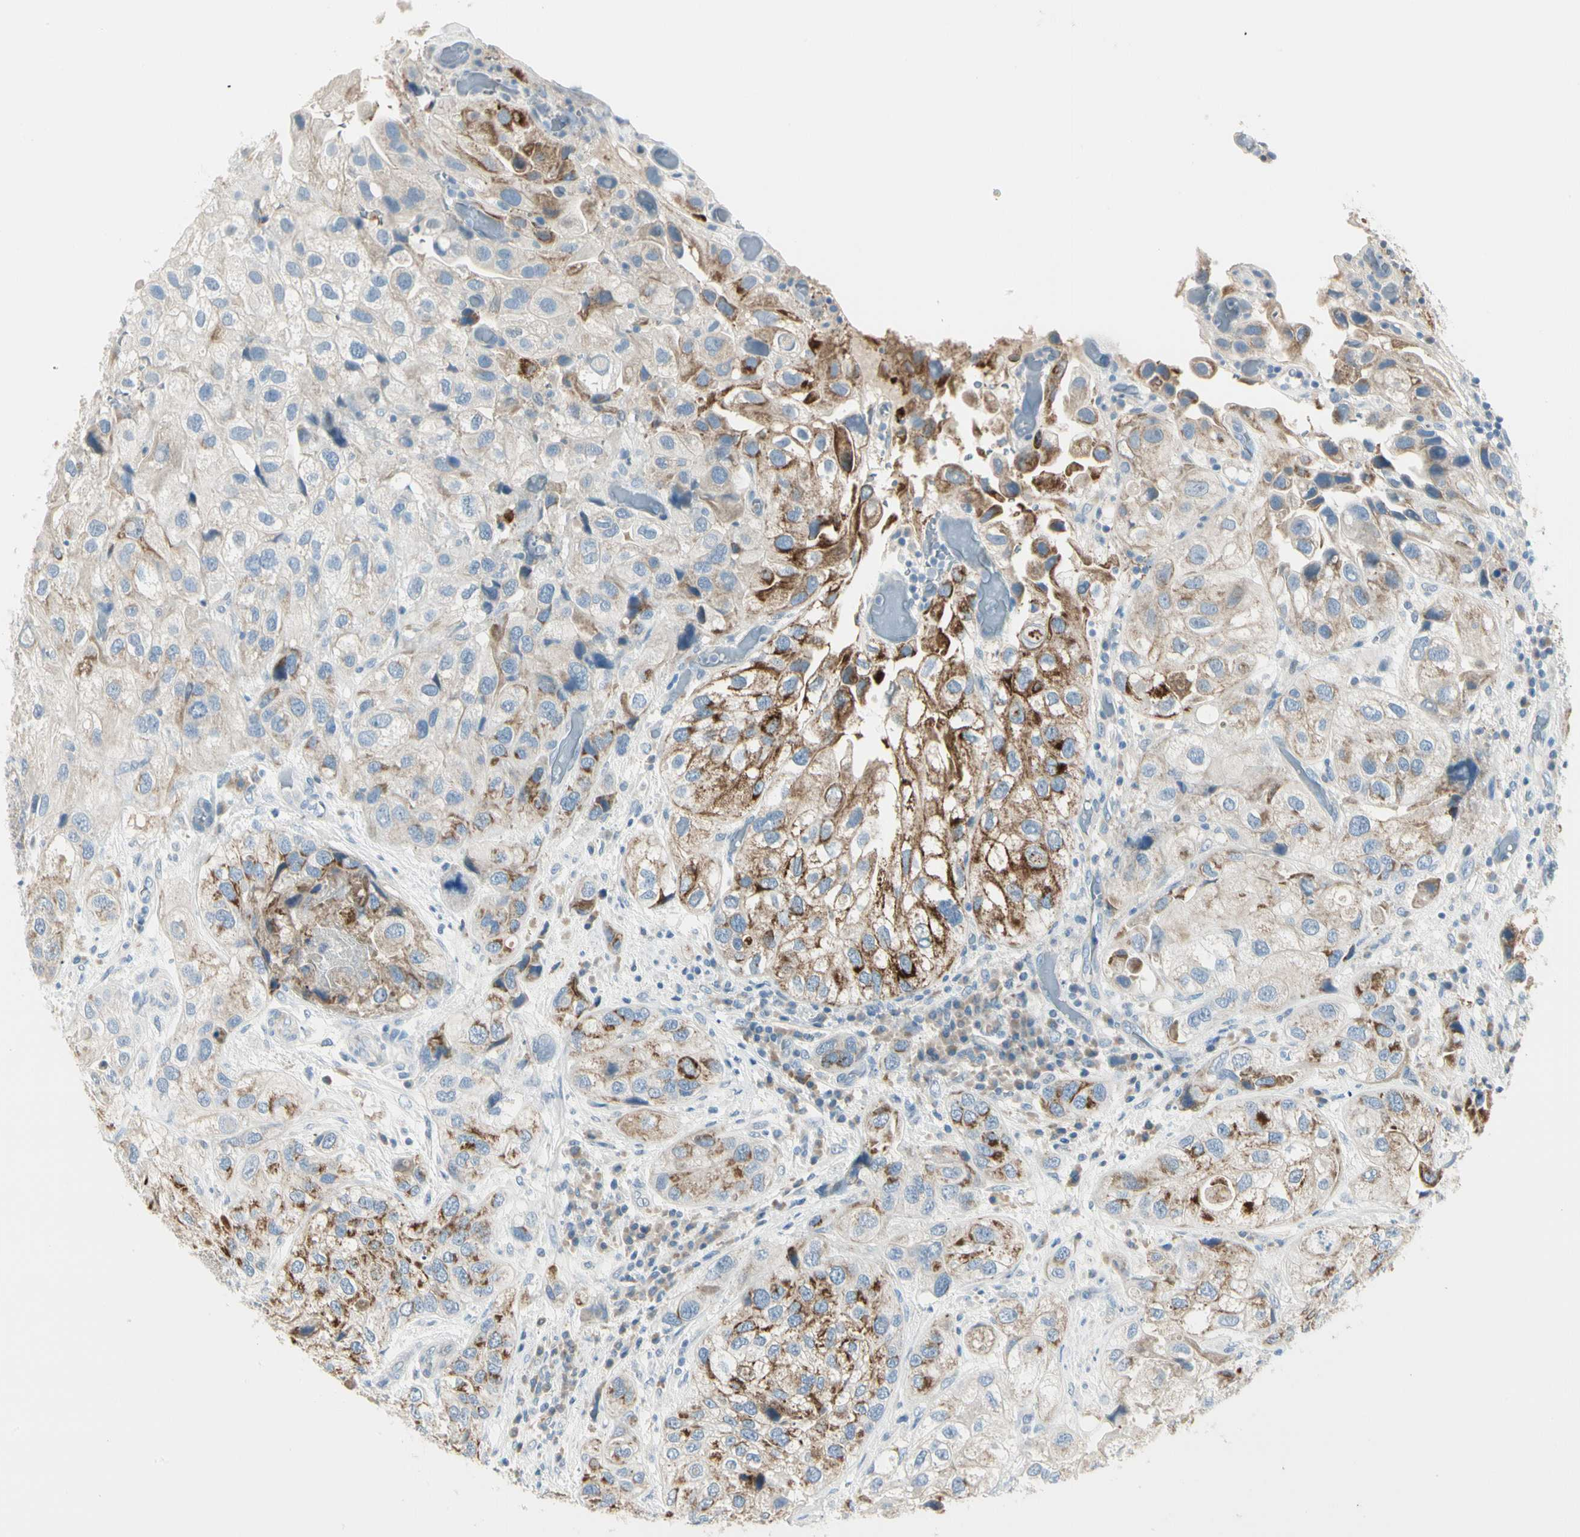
{"staining": {"intensity": "strong", "quantity": "25%-75%", "location": "cytoplasmic/membranous"}, "tissue": "urothelial cancer", "cell_type": "Tumor cells", "image_type": "cancer", "snomed": [{"axis": "morphology", "description": "Urothelial carcinoma, High grade"}, {"axis": "topography", "description": "Urinary bladder"}], "caption": "Urothelial cancer was stained to show a protein in brown. There is high levels of strong cytoplasmic/membranous staining in approximately 25%-75% of tumor cells.", "gene": "SLC6A15", "patient": {"sex": "female", "age": 64}}